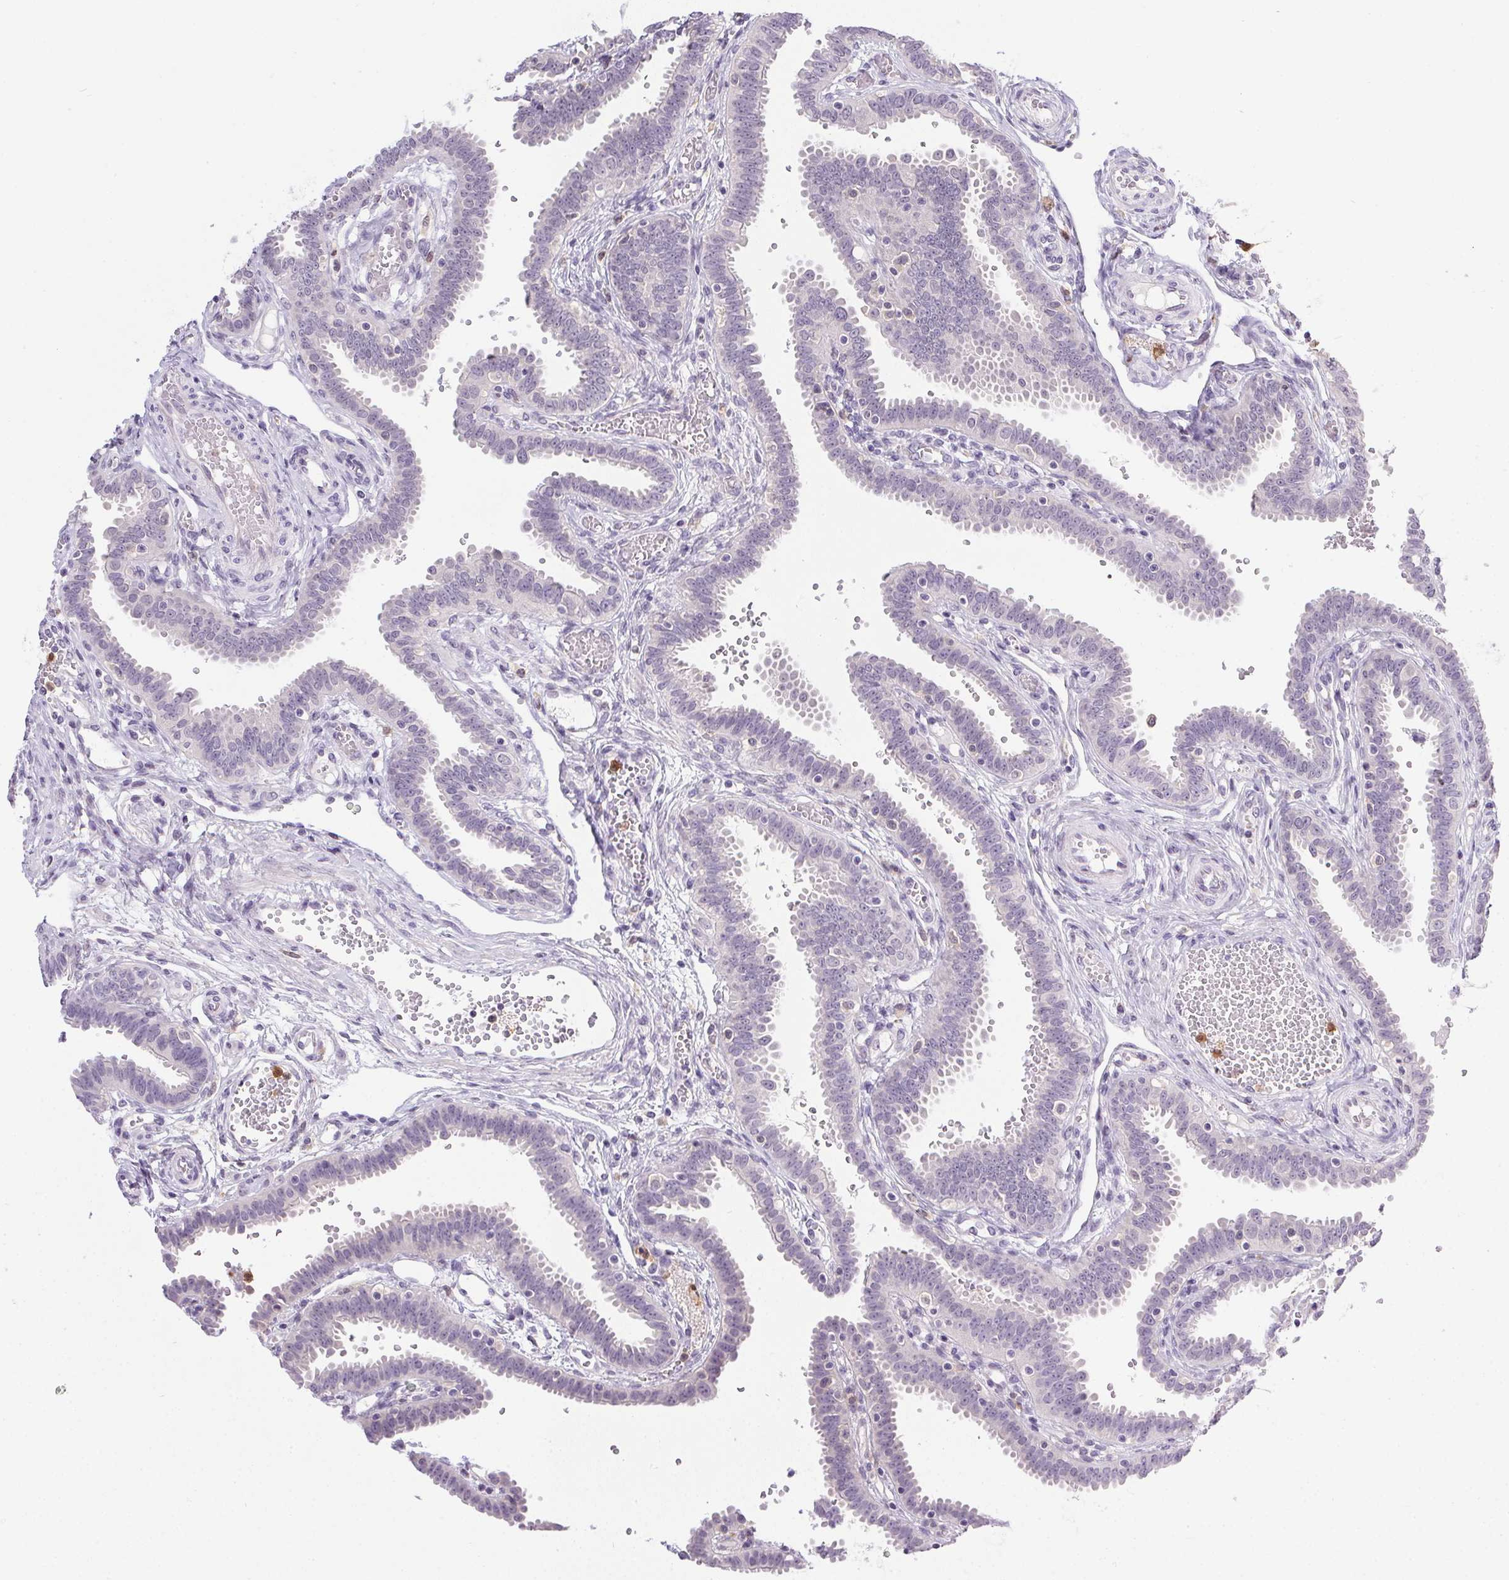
{"staining": {"intensity": "negative", "quantity": "none", "location": "none"}, "tissue": "fallopian tube", "cell_type": "Glandular cells", "image_type": "normal", "snomed": [{"axis": "morphology", "description": "Normal tissue, NOS"}, {"axis": "topography", "description": "Fallopian tube"}], "caption": "This histopathology image is of benign fallopian tube stained with immunohistochemistry (IHC) to label a protein in brown with the nuclei are counter-stained blue. There is no staining in glandular cells.", "gene": "DNAJC5G", "patient": {"sex": "female", "age": 37}}